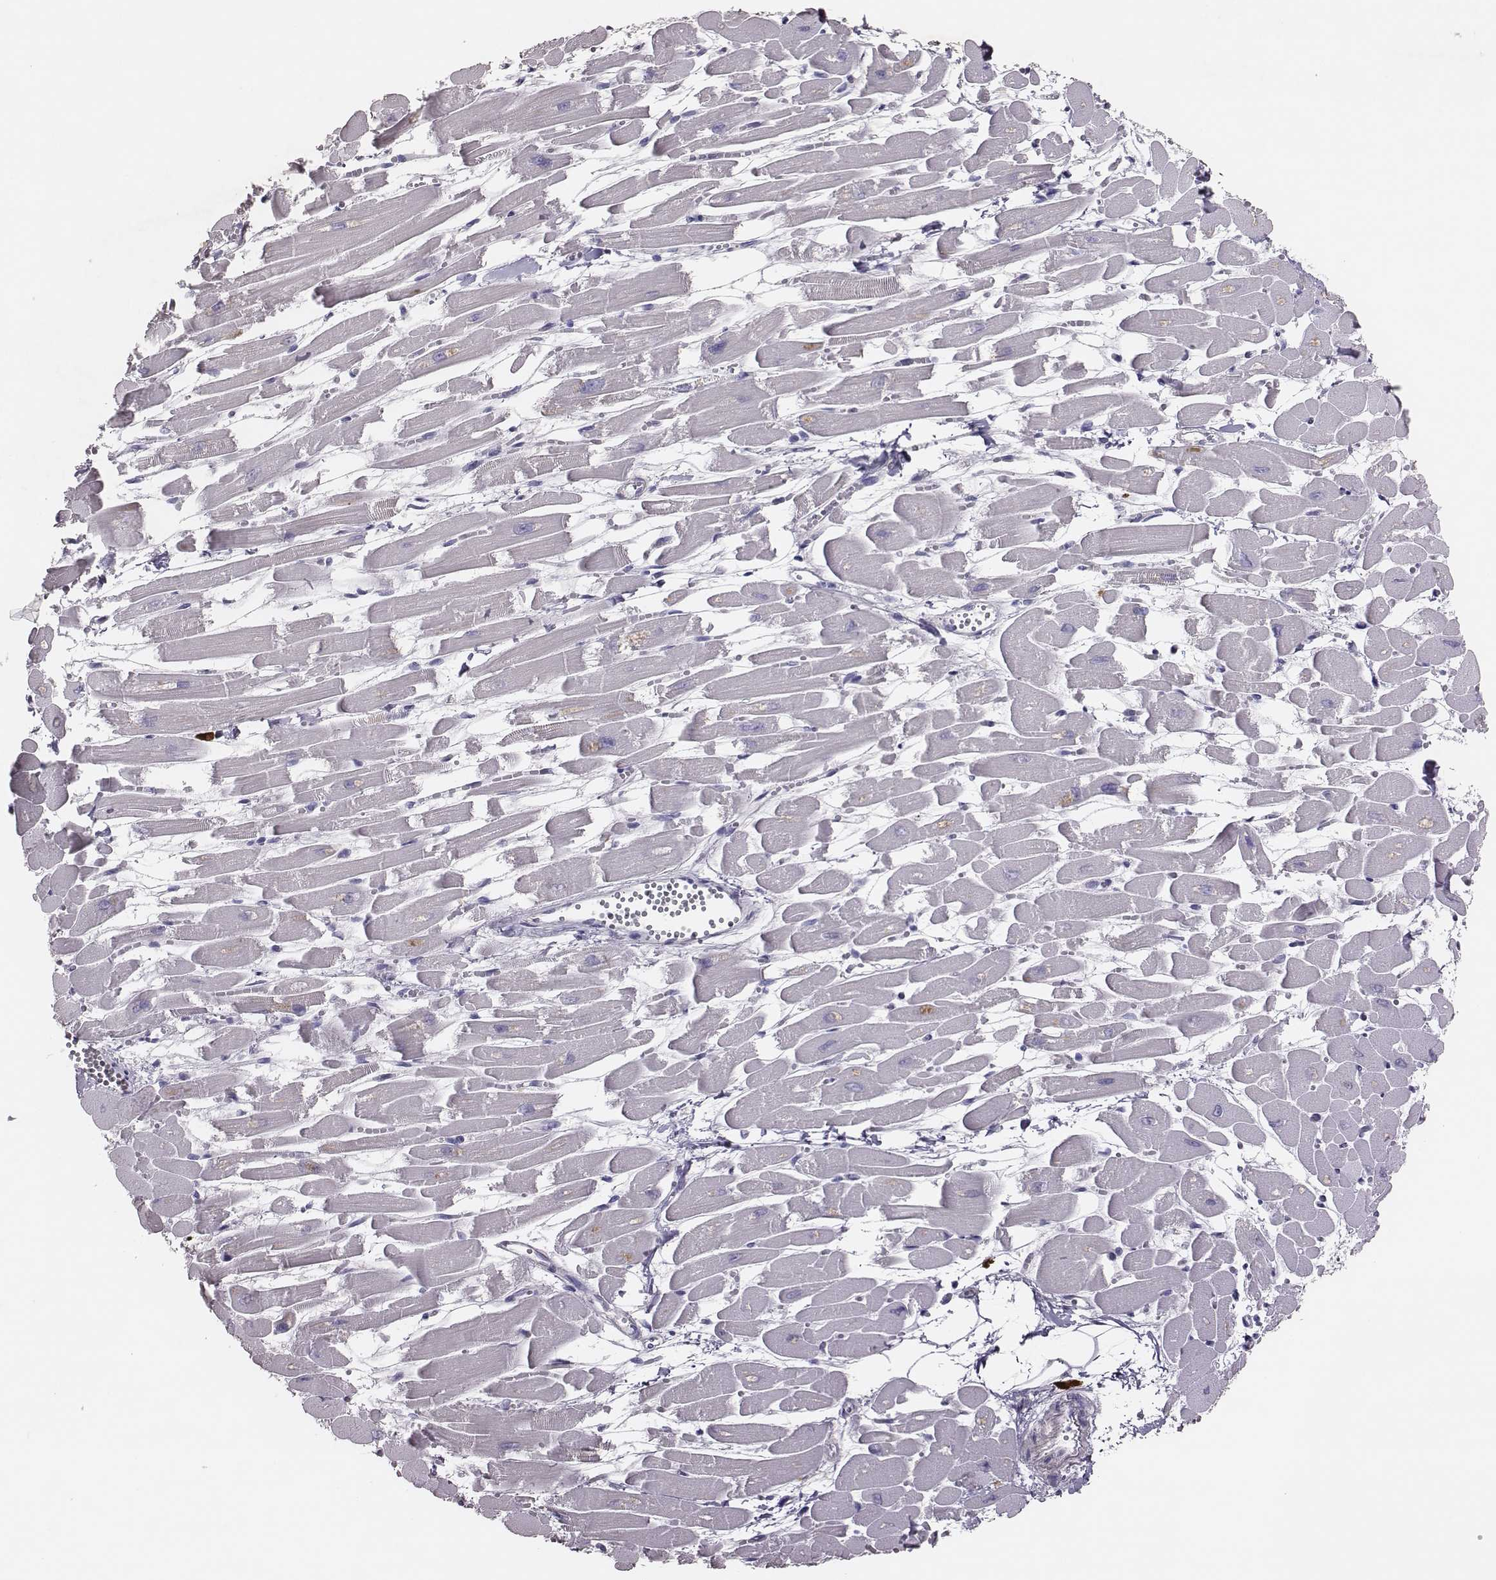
{"staining": {"intensity": "negative", "quantity": "none", "location": "none"}, "tissue": "heart muscle", "cell_type": "Cardiomyocytes", "image_type": "normal", "snomed": [{"axis": "morphology", "description": "Normal tissue, NOS"}, {"axis": "topography", "description": "Heart"}], "caption": "Protein analysis of unremarkable heart muscle displays no significant staining in cardiomyocytes. (DAB (3,3'-diaminobenzidine) immunohistochemistry visualized using brightfield microscopy, high magnification).", "gene": "P2RY10", "patient": {"sex": "female", "age": 52}}